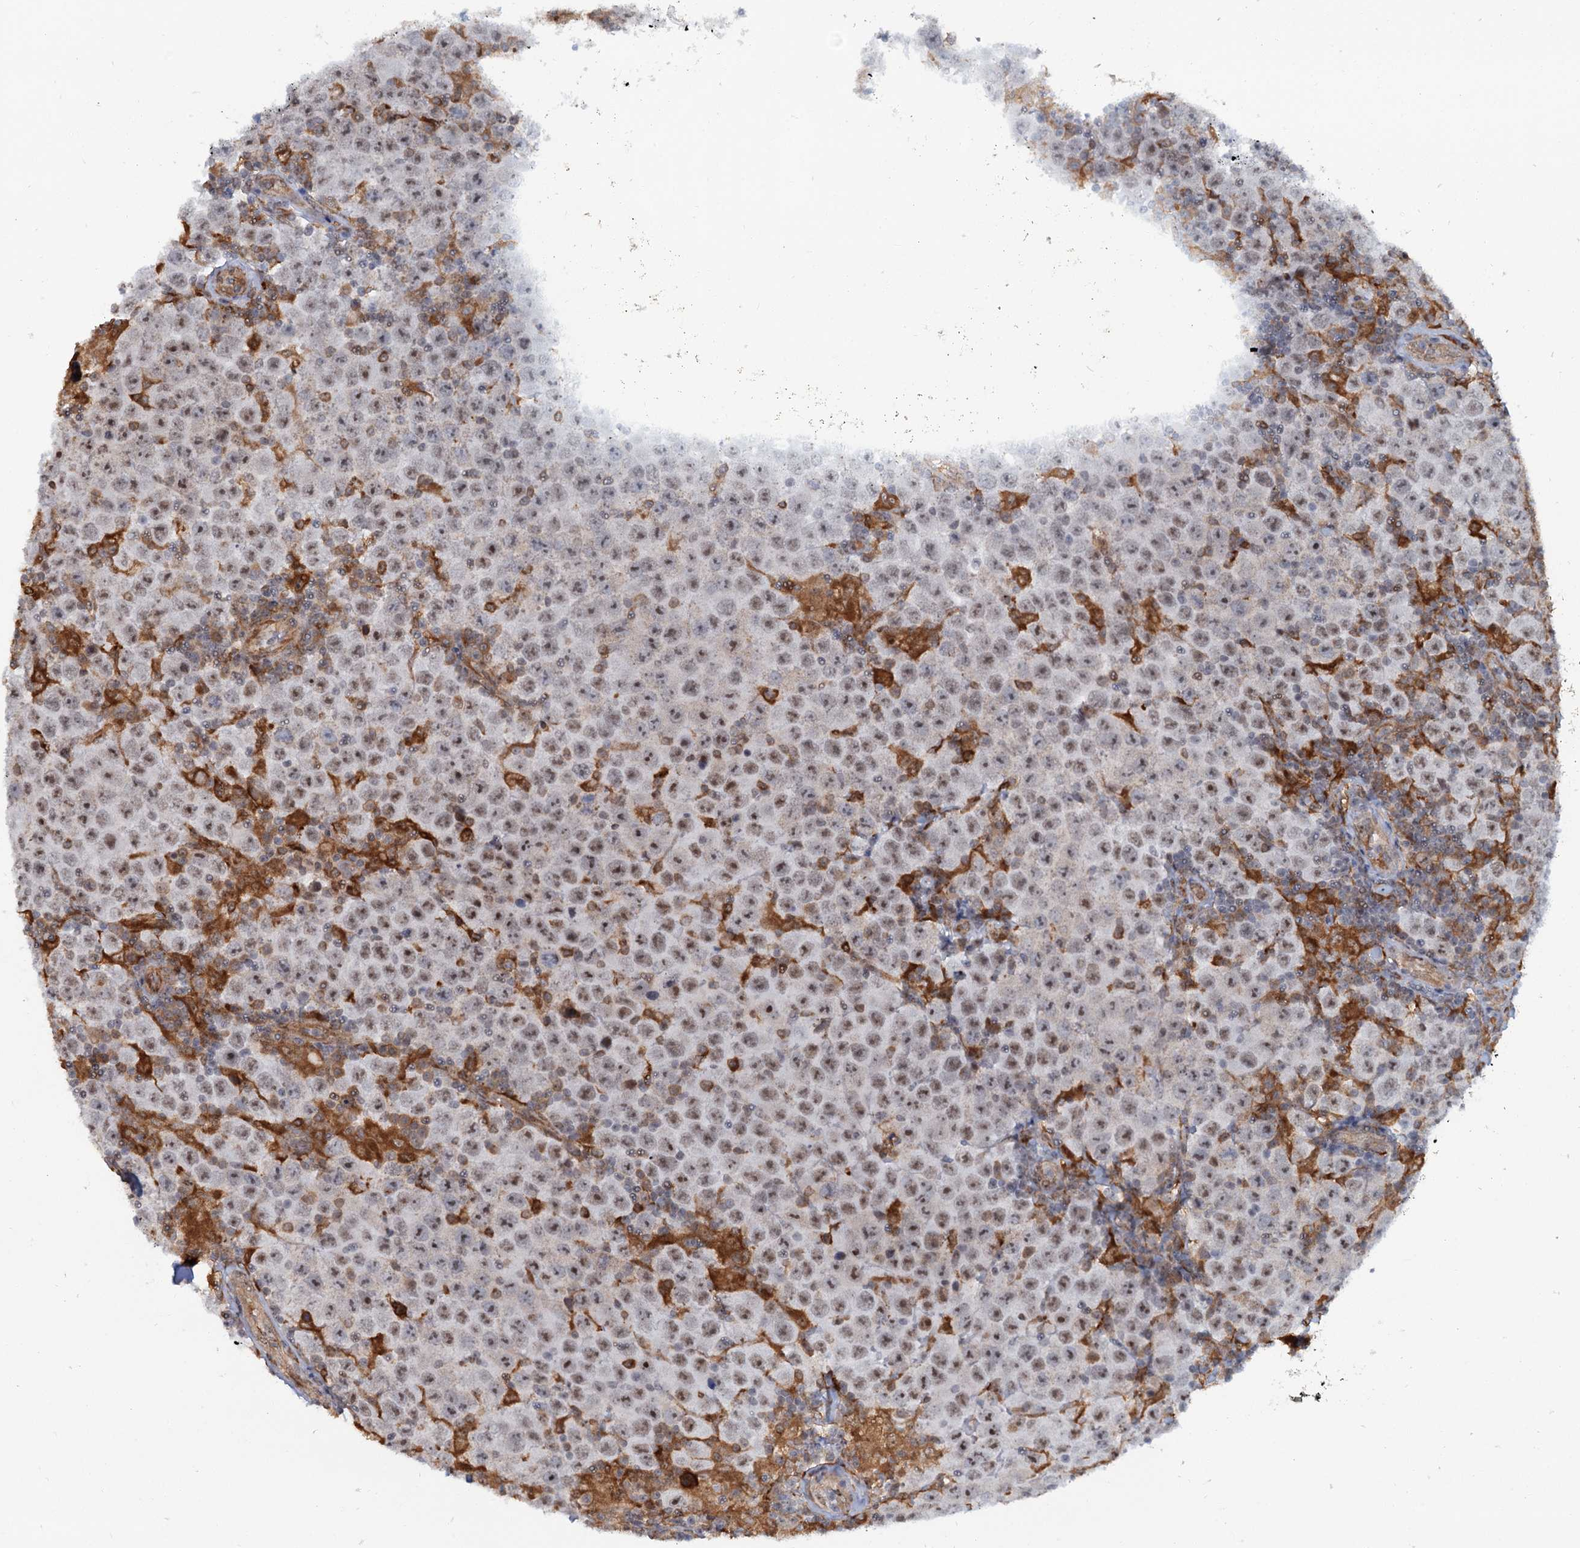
{"staining": {"intensity": "moderate", "quantity": ">75%", "location": "nuclear"}, "tissue": "testis cancer", "cell_type": "Tumor cells", "image_type": "cancer", "snomed": [{"axis": "morphology", "description": "Normal tissue, NOS"}, {"axis": "morphology", "description": "Urothelial carcinoma, High grade"}, {"axis": "morphology", "description": "Seminoma, NOS"}, {"axis": "morphology", "description": "Carcinoma, Embryonal, NOS"}, {"axis": "topography", "description": "Urinary bladder"}, {"axis": "topography", "description": "Testis"}], "caption": "There is medium levels of moderate nuclear expression in tumor cells of seminoma (testis), as demonstrated by immunohistochemical staining (brown color).", "gene": "C1D", "patient": {"sex": "male", "age": 41}}